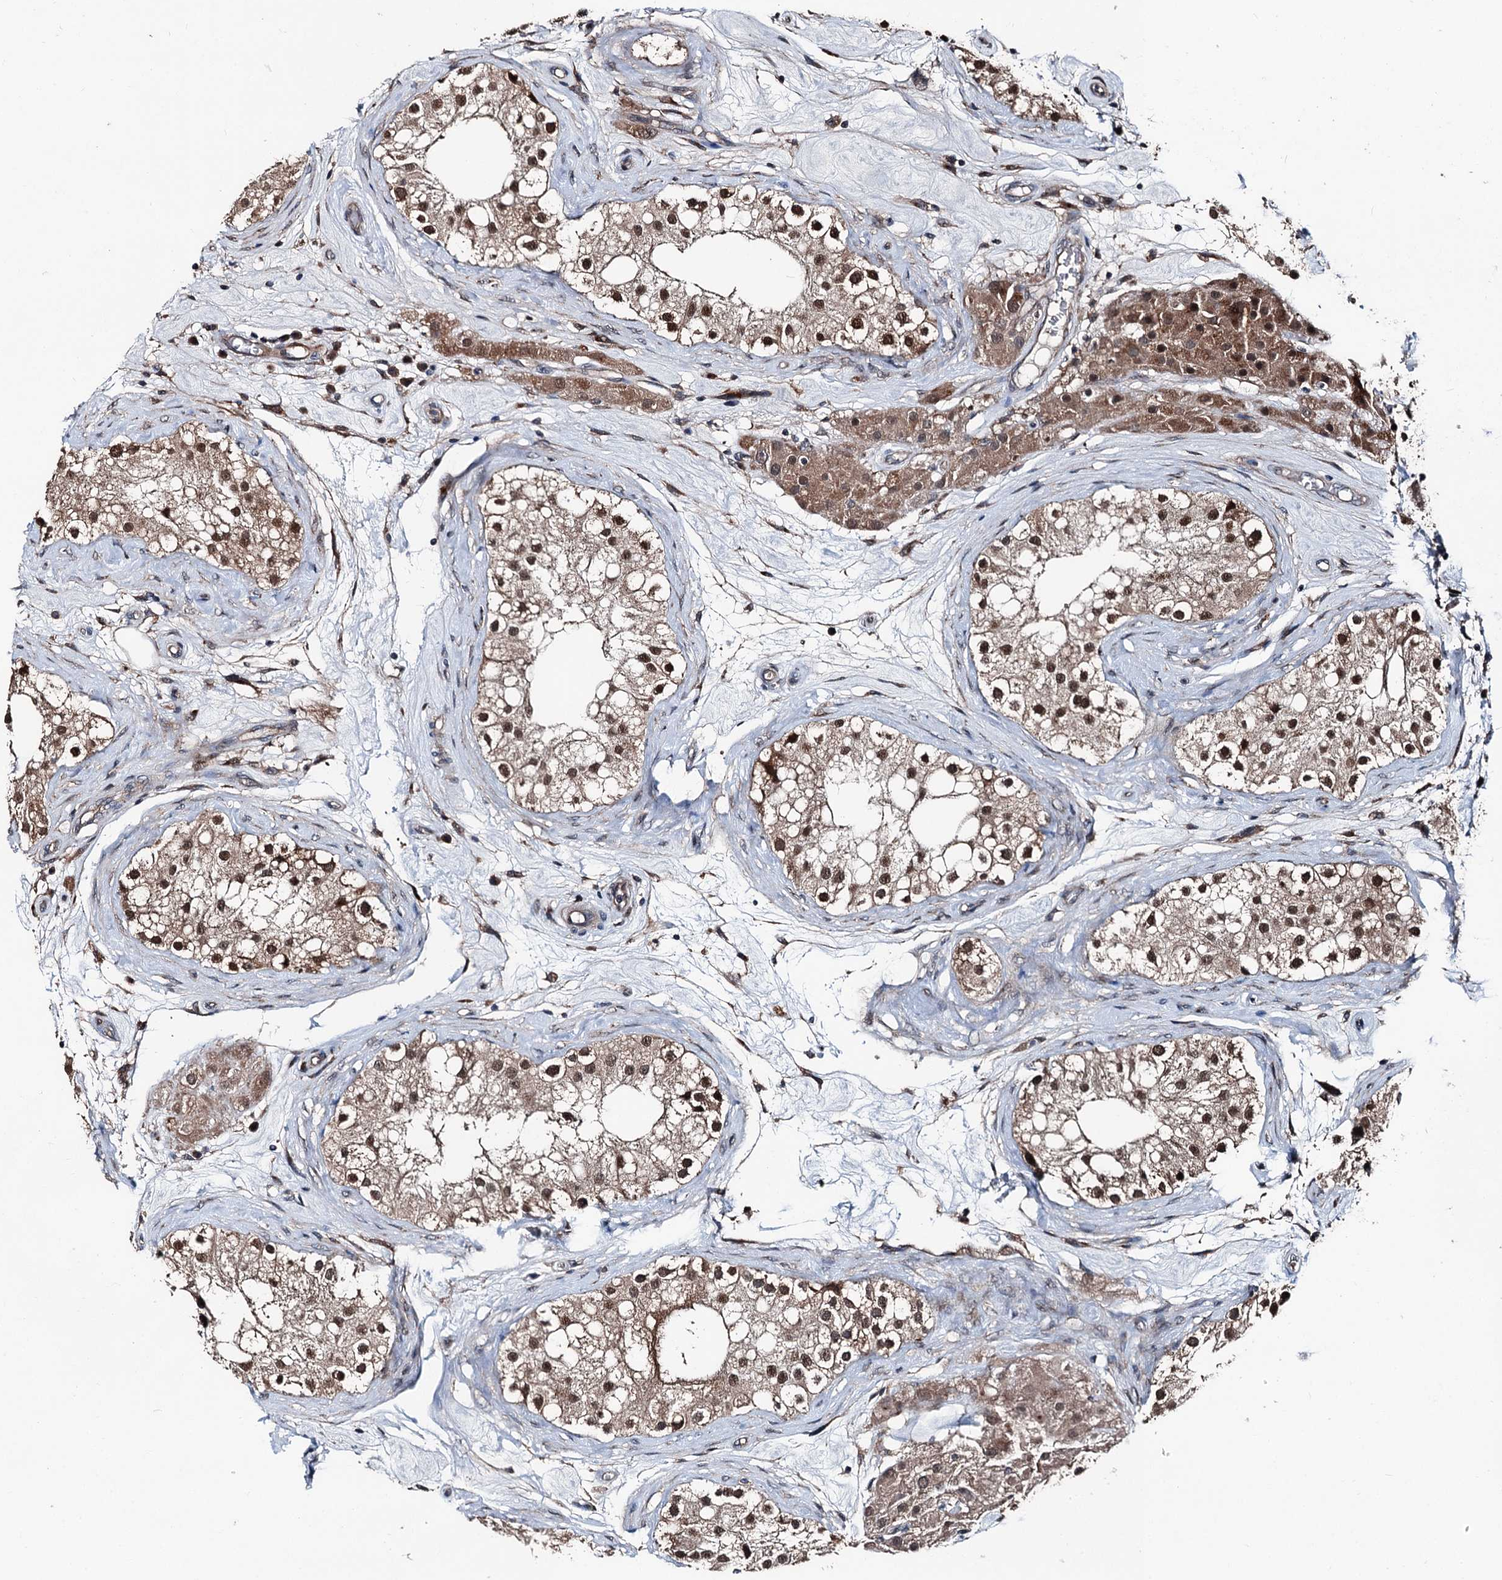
{"staining": {"intensity": "moderate", "quantity": ">75%", "location": "cytoplasmic/membranous,nuclear"}, "tissue": "testis", "cell_type": "Cells in seminiferous ducts", "image_type": "normal", "snomed": [{"axis": "morphology", "description": "Normal tissue, NOS"}, {"axis": "topography", "description": "Testis"}], "caption": "Human testis stained with a brown dye shows moderate cytoplasmic/membranous,nuclear positive positivity in about >75% of cells in seminiferous ducts.", "gene": "PSMD13", "patient": {"sex": "male", "age": 84}}